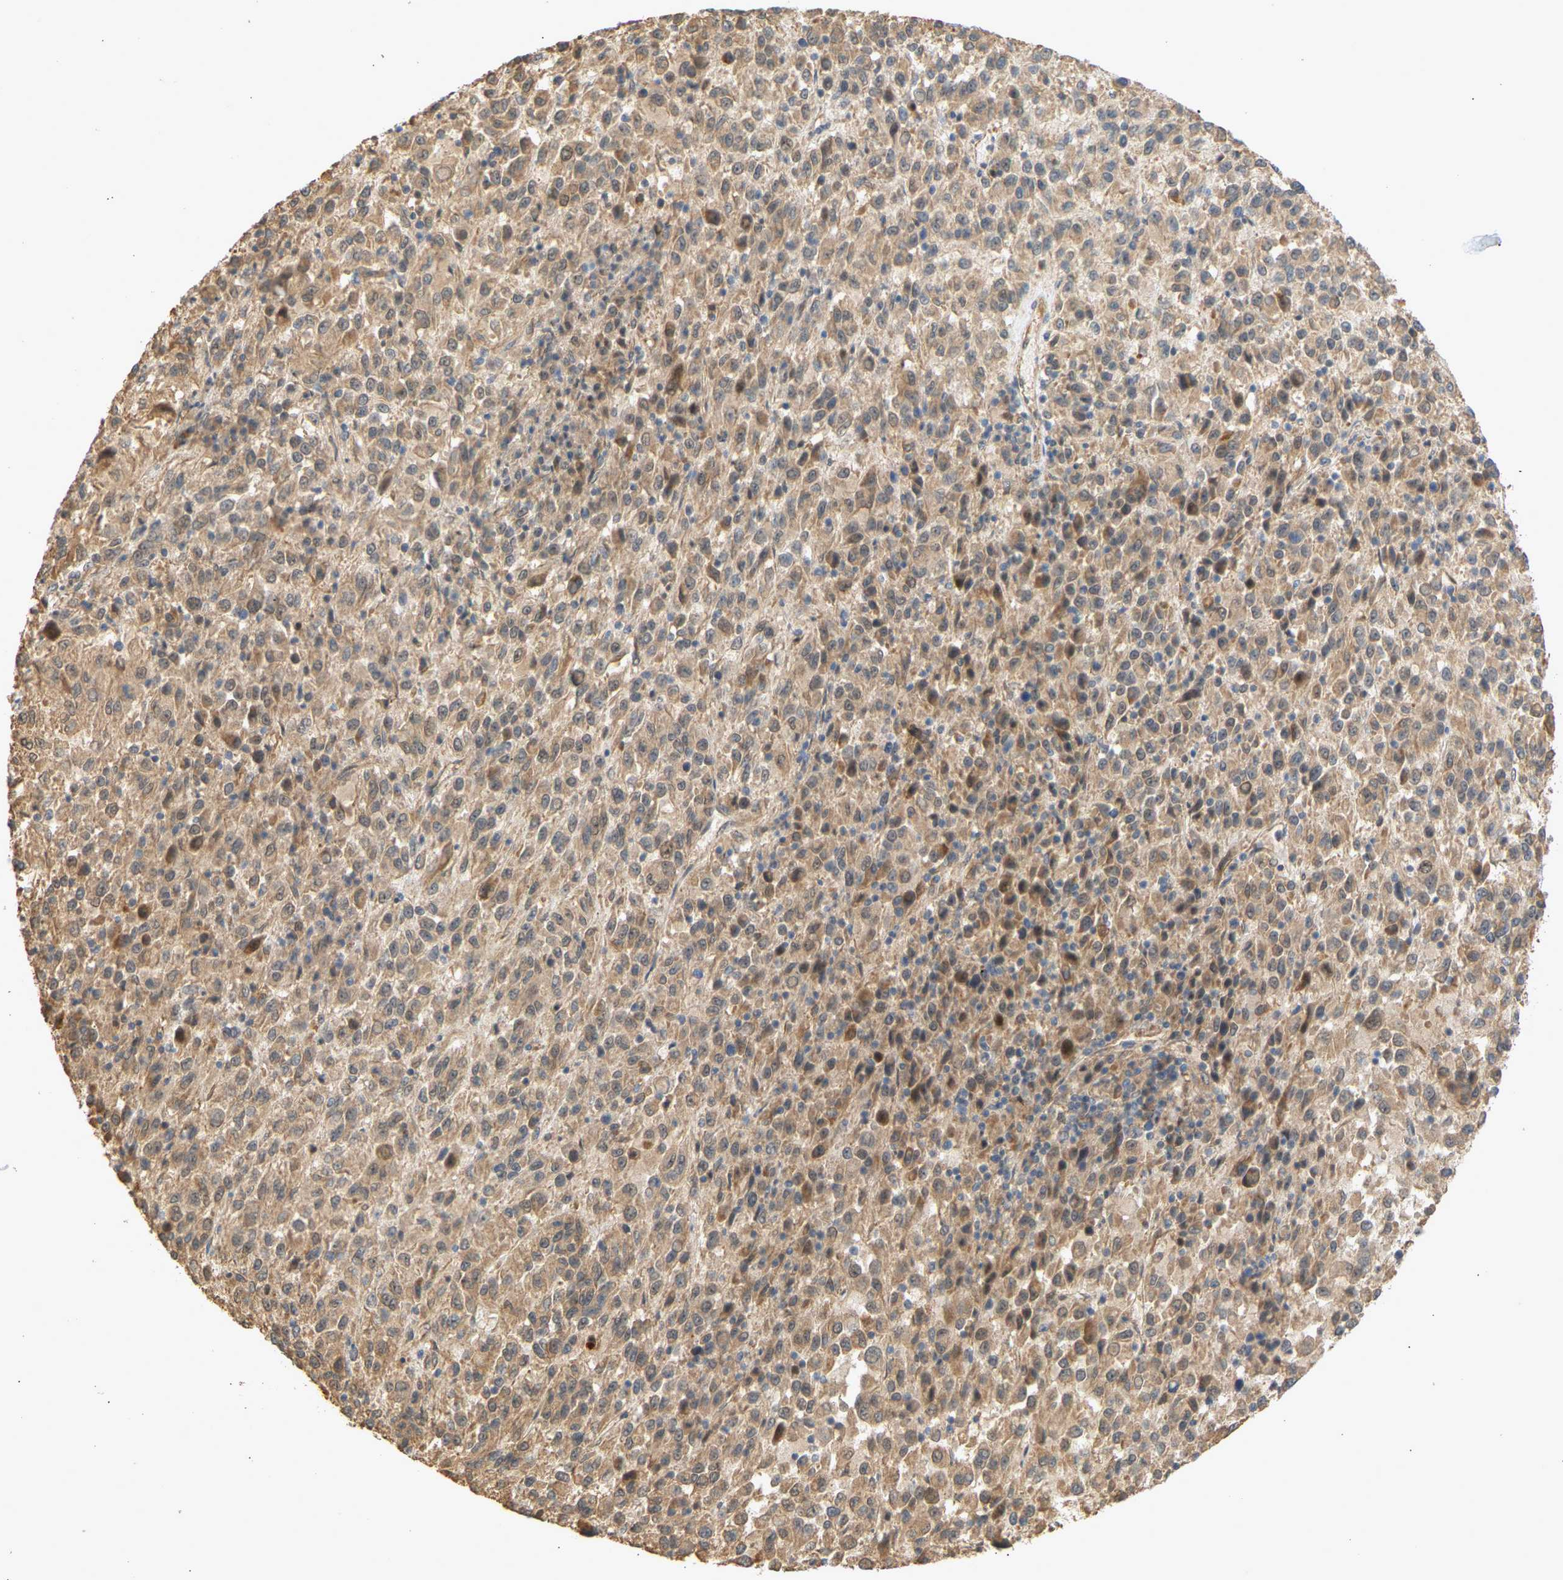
{"staining": {"intensity": "moderate", "quantity": ">75%", "location": "cytoplasmic/membranous"}, "tissue": "melanoma", "cell_type": "Tumor cells", "image_type": "cancer", "snomed": [{"axis": "morphology", "description": "Malignant melanoma, Metastatic site"}, {"axis": "topography", "description": "Lung"}], "caption": "Immunohistochemistry of melanoma displays medium levels of moderate cytoplasmic/membranous positivity in about >75% of tumor cells. (Brightfield microscopy of DAB IHC at high magnification).", "gene": "RGL1", "patient": {"sex": "male", "age": 64}}